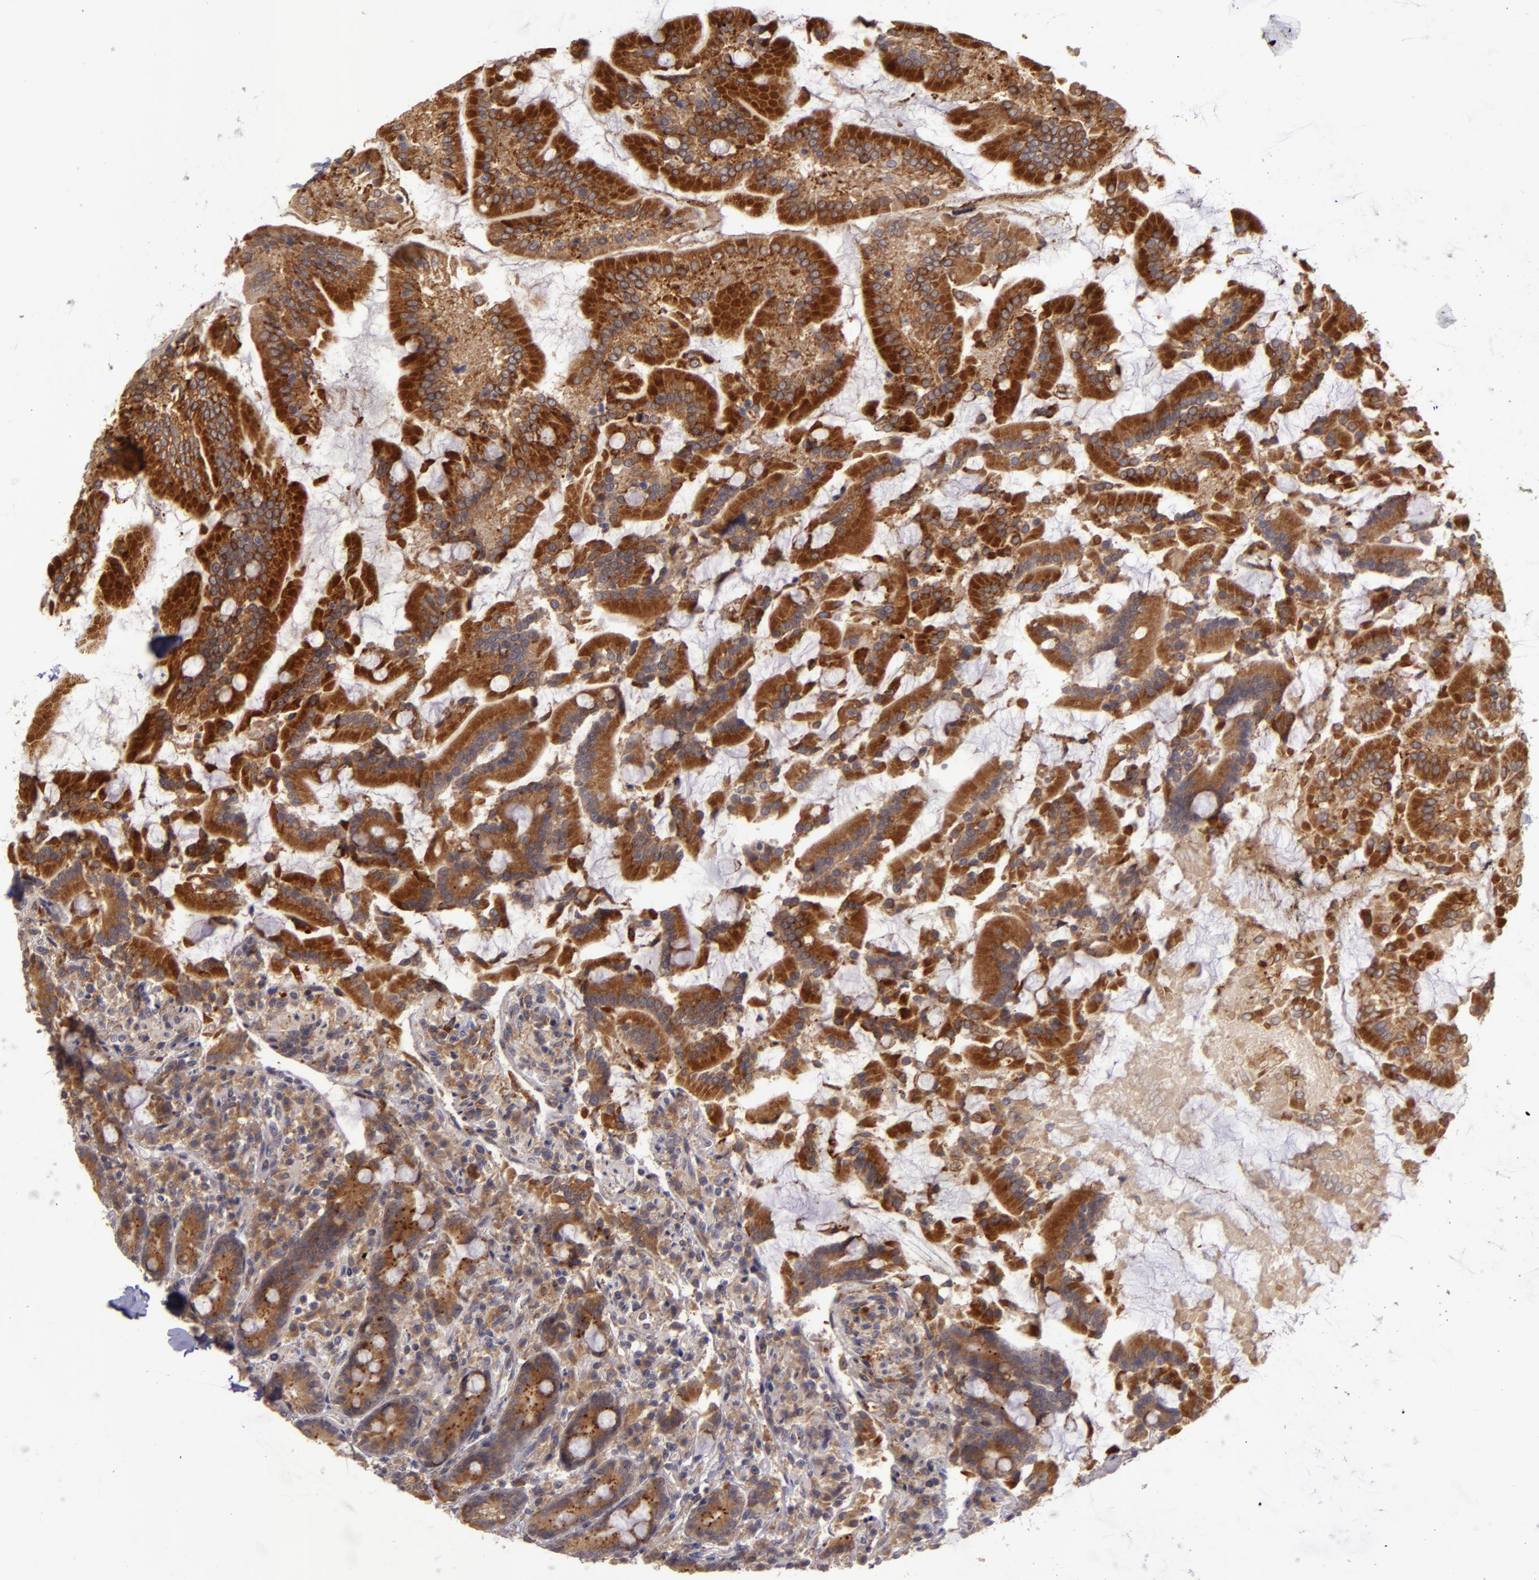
{"staining": {"intensity": "moderate", "quantity": ">75%", "location": "cytoplasmic/membranous"}, "tissue": "duodenum", "cell_type": "Glandular cells", "image_type": "normal", "snomed": [{"axis": "morphology", "description": "Normal tissue, NOS"}, {"axis": "topography", "description": "Duodenum"}], "caption": "An image of human duodenum stained for a protein displays moderate cytoplasmic/membranous brown staining in glandular cells. (Brightfield microscopy of DAB IHC at high magnification).", "gene": "PPP1R3F", "patient": {"sex": "female", "age": 64}}